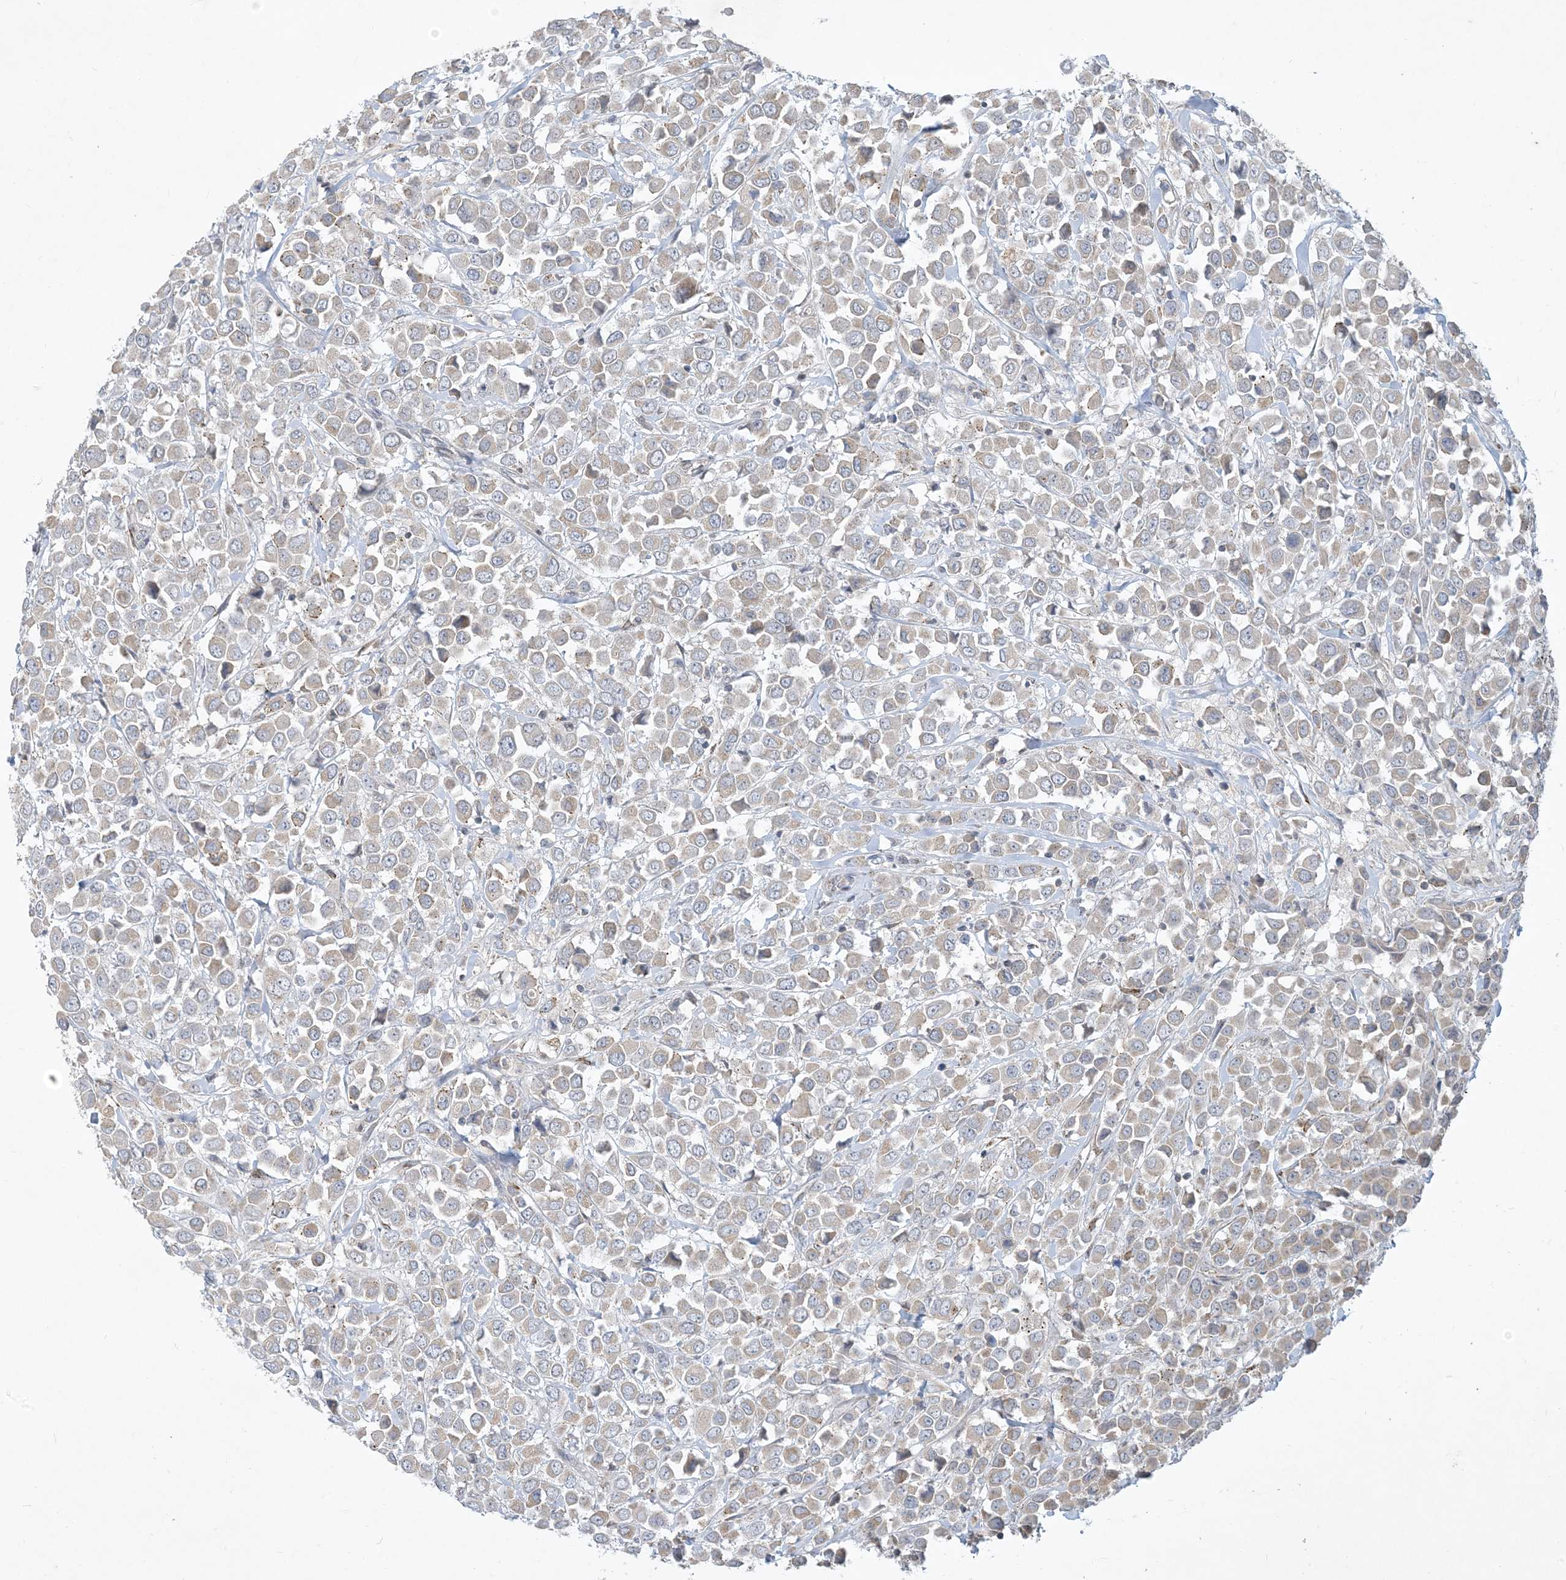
{"staining": {"intensity": "weak", "quantity": "<25%", "location": "cytoplasmic/membranous"}, "tissue": "breast cancer", "cell_type": "Tumor cells", "image_type": "cancer", "snomed": [{"axis": "morphology", "description": "Duct carcinoma"}, {"axis": "topography", "description": "Breast"}], "caption": "DAB (3,3'-diaminobenzidine) immunohistochemical staining of human breast cancer exhibits no significant staining in tumor cells.", "gene": "CCDC14", "patient": {"sex": "female", "age": 61}}